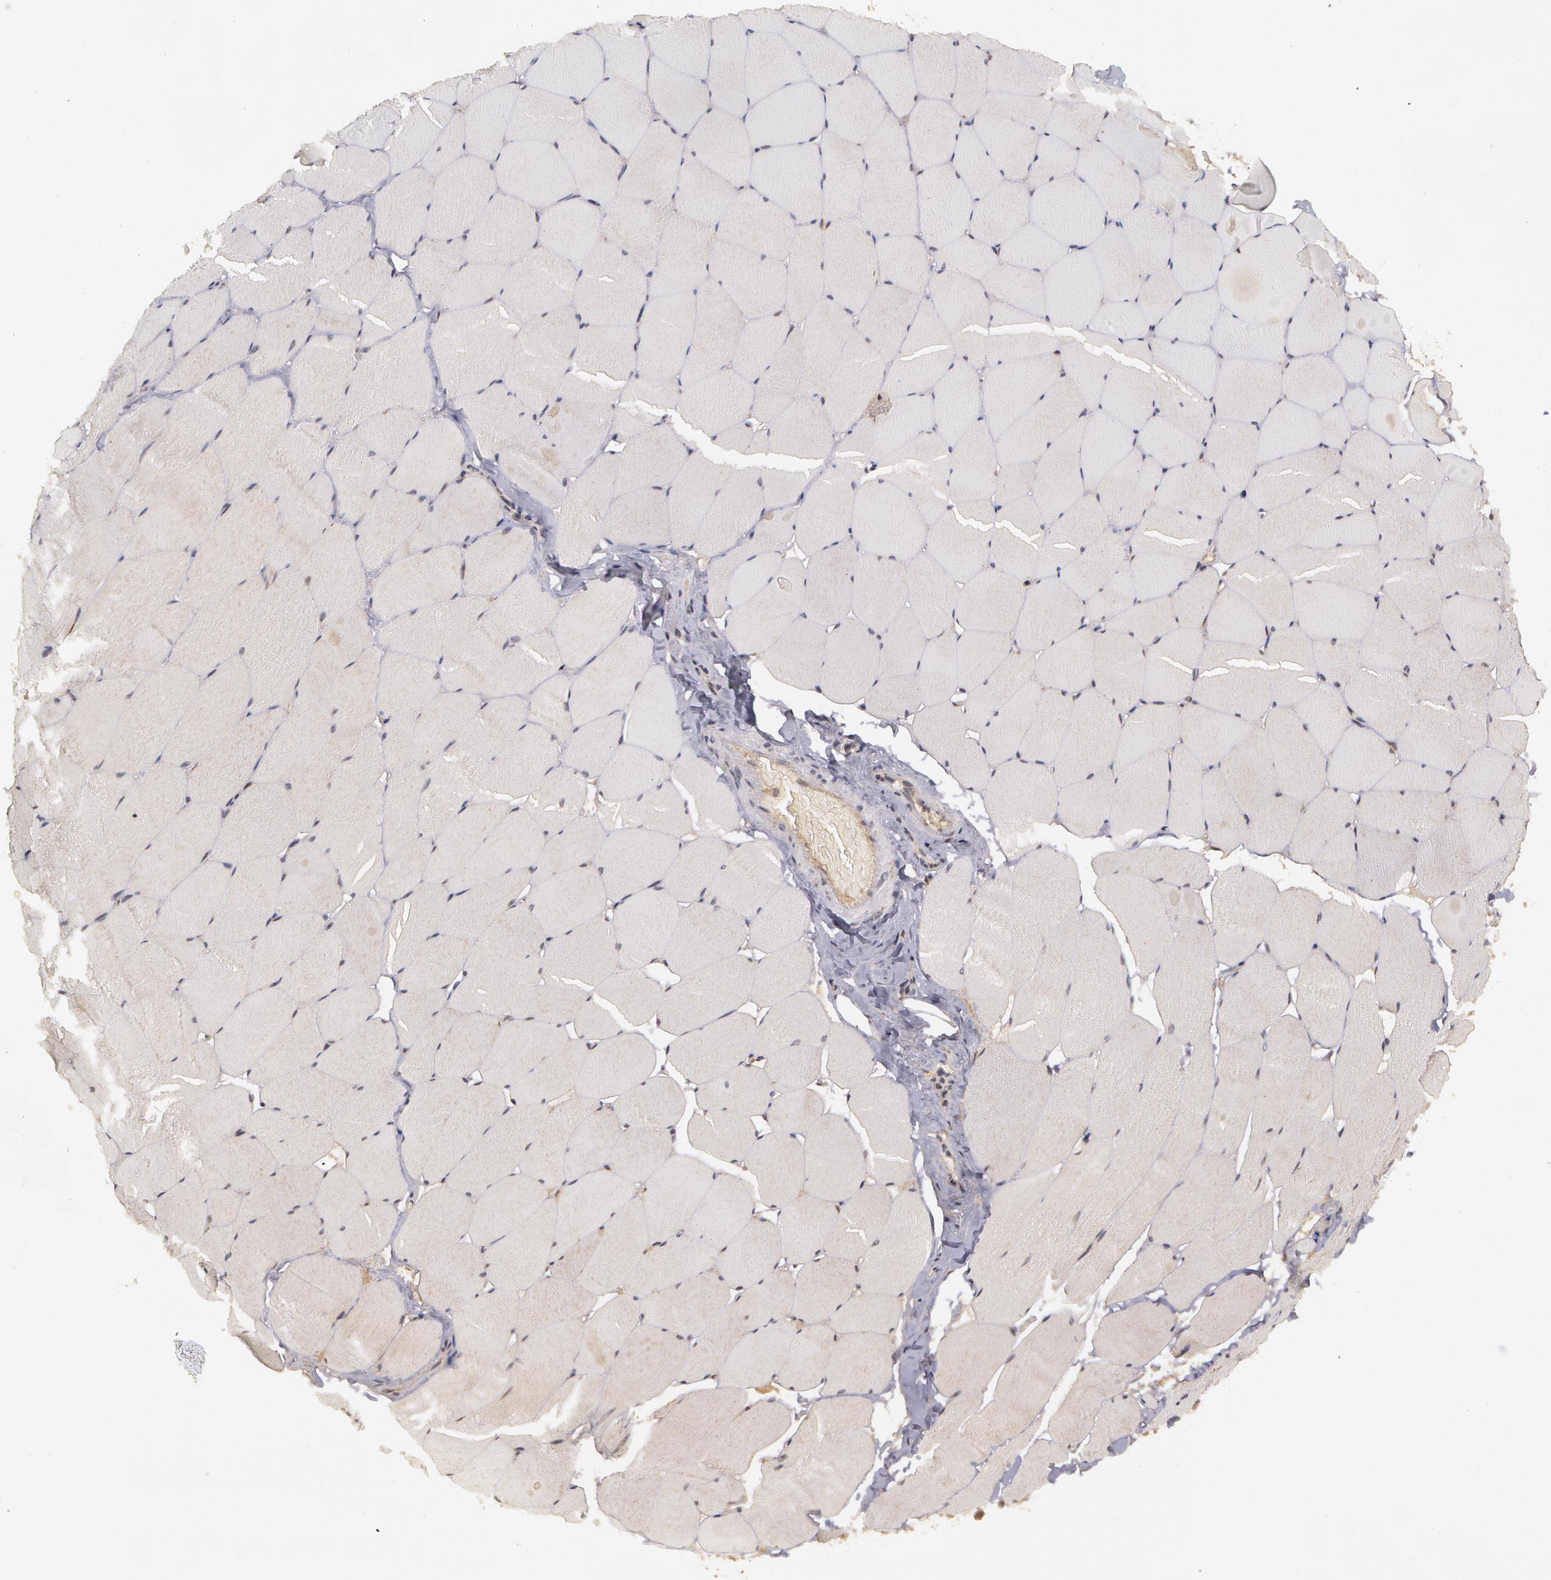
{"staining": {"intensity": "negative", "quantity": "none", "location": "none"}, "tissue": "skeletal muscle", "cell_type": "Myocytes", "image_type": "normal", "snomed": [{"axis": "morphology", "description": "Normal tissue, NOS"}, {"axis": "topography", "description": "Skeletal muscle"}, {"axis": "topography", "description": "Salivary gland"}], "caption": "This is an IHC photomicrograph of unremarkable skeletal muscle. There is no staining in myocytes.", "gene": "GLIS1", "patient": {"sex": "male", "age": 62}}